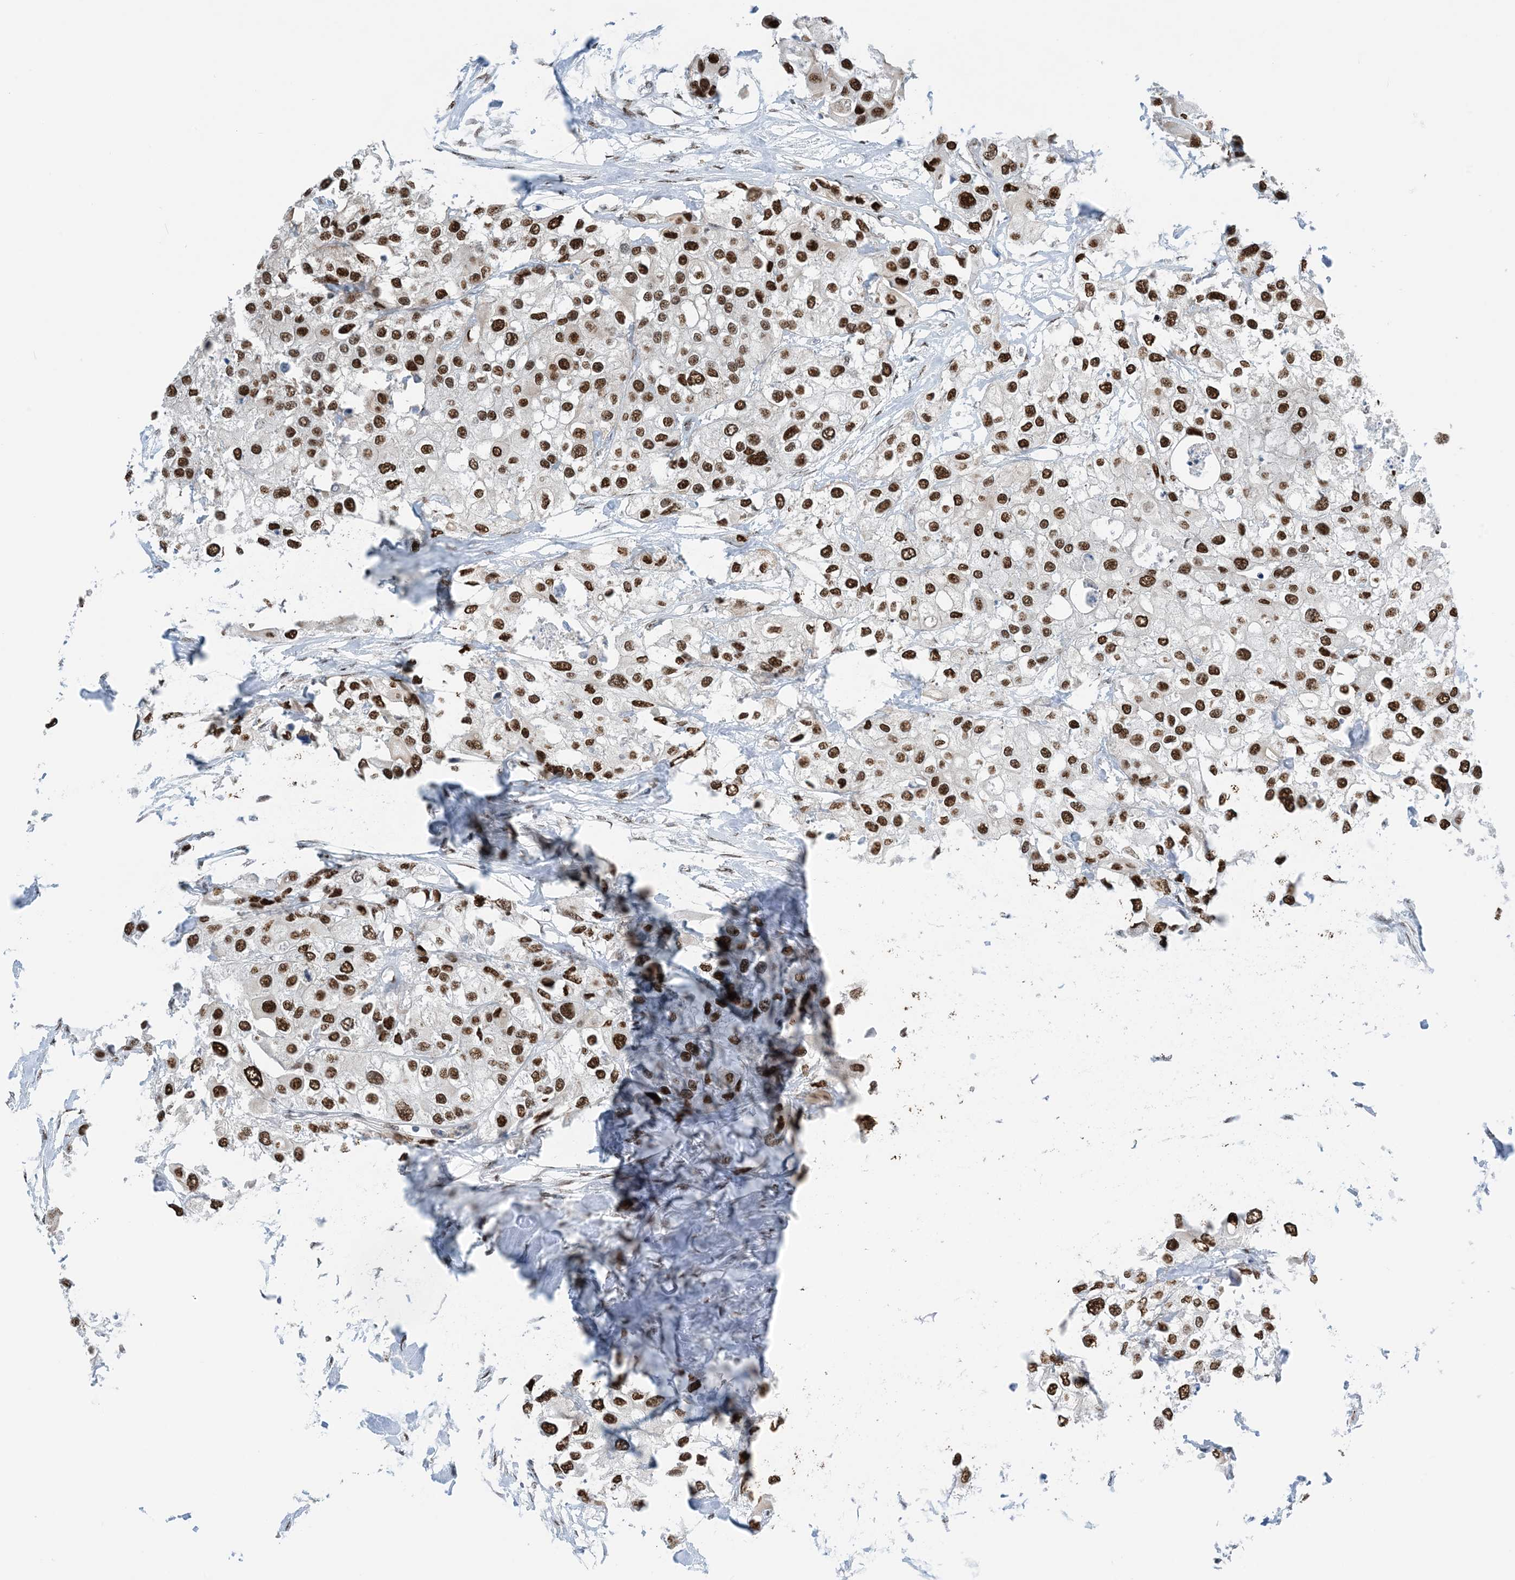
{"staining": {"intensity": "strong", "quantity": ">75%", "location": "nuclear"}, "tissue": "urothelial cancer", "cell_type": "Tumor cells", "image_type": "cancer", "snomed": [{"axis": "morphology", "description": "Urothelial carcinoma, High grade"}, {"axis": "topography", "description": "Urinary bladder"}], "caption": "The micrograph displays a brown stain indicating the presence of a protein in the nuclear of tumor cells in urothelial carcinoma (high-grade). (brown staining indicates protein expression, while blue staining denotes nuclei).", "gene": "HEMK1", "patient": {"sex": "male", "age": 64}}